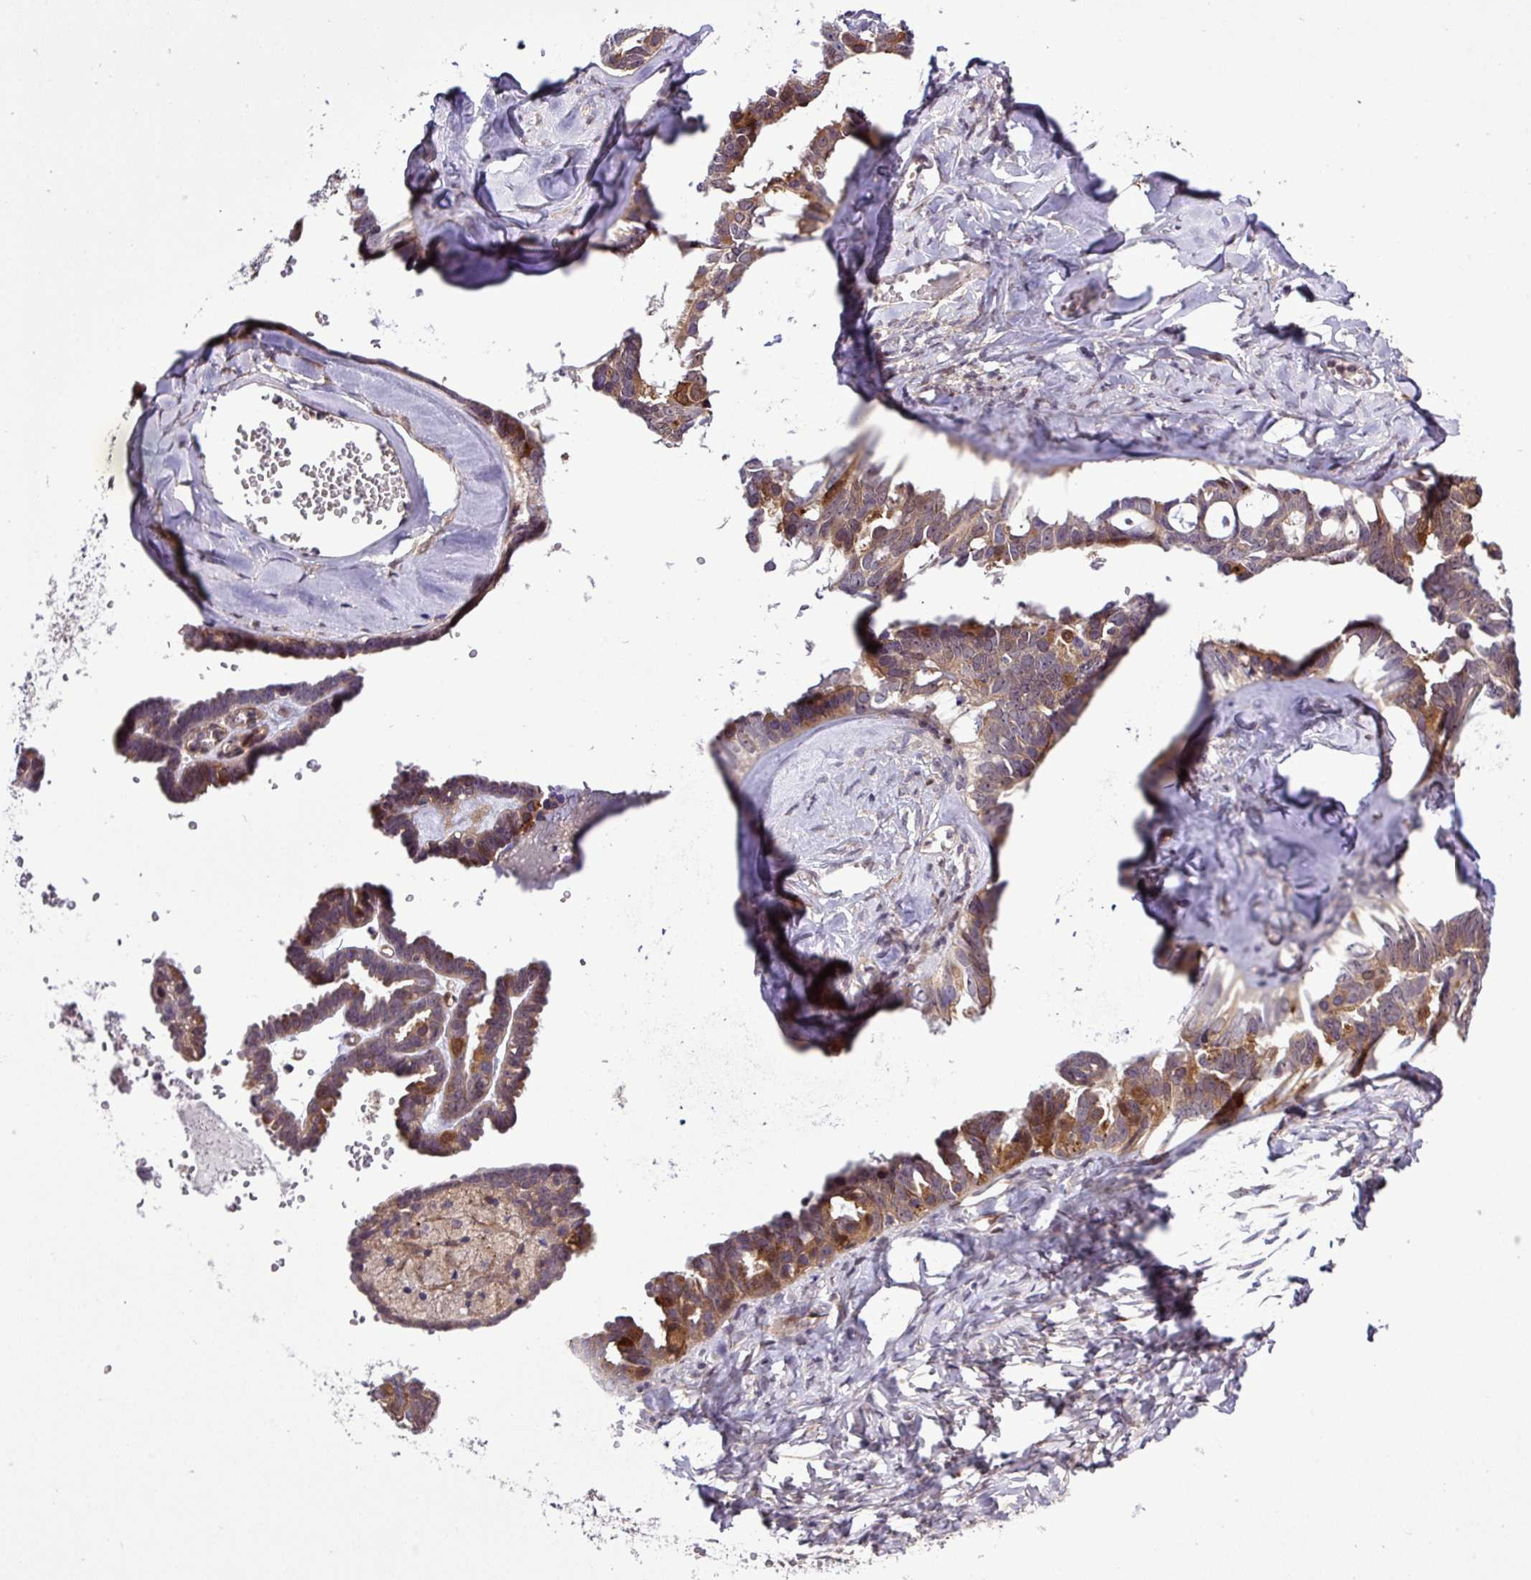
{"staining": {"intensity": "moderate", "quantity": ">75%", "location": "cytoplasmic/membranous,nuclear"}, "tissue": "ovarian cancer", "cell_type": "Tumor cells", "image_type": "cancer", "snomed": [{"axis": "morphology", "description": "Cystadenocarcinoma, serous, NOS"}, {"axis": "topography", "description": "Ovary"}], "caption": "Human ovarian cancer (serous cystadenocarcinoma) stained with a brown dye demonstrates moderate cytoplasmic/membranous and nuclear positive positivity in about >75% of tumor cells.", "gene": "CARHSP1", "patient": {"sex": "female", "age": 69}}